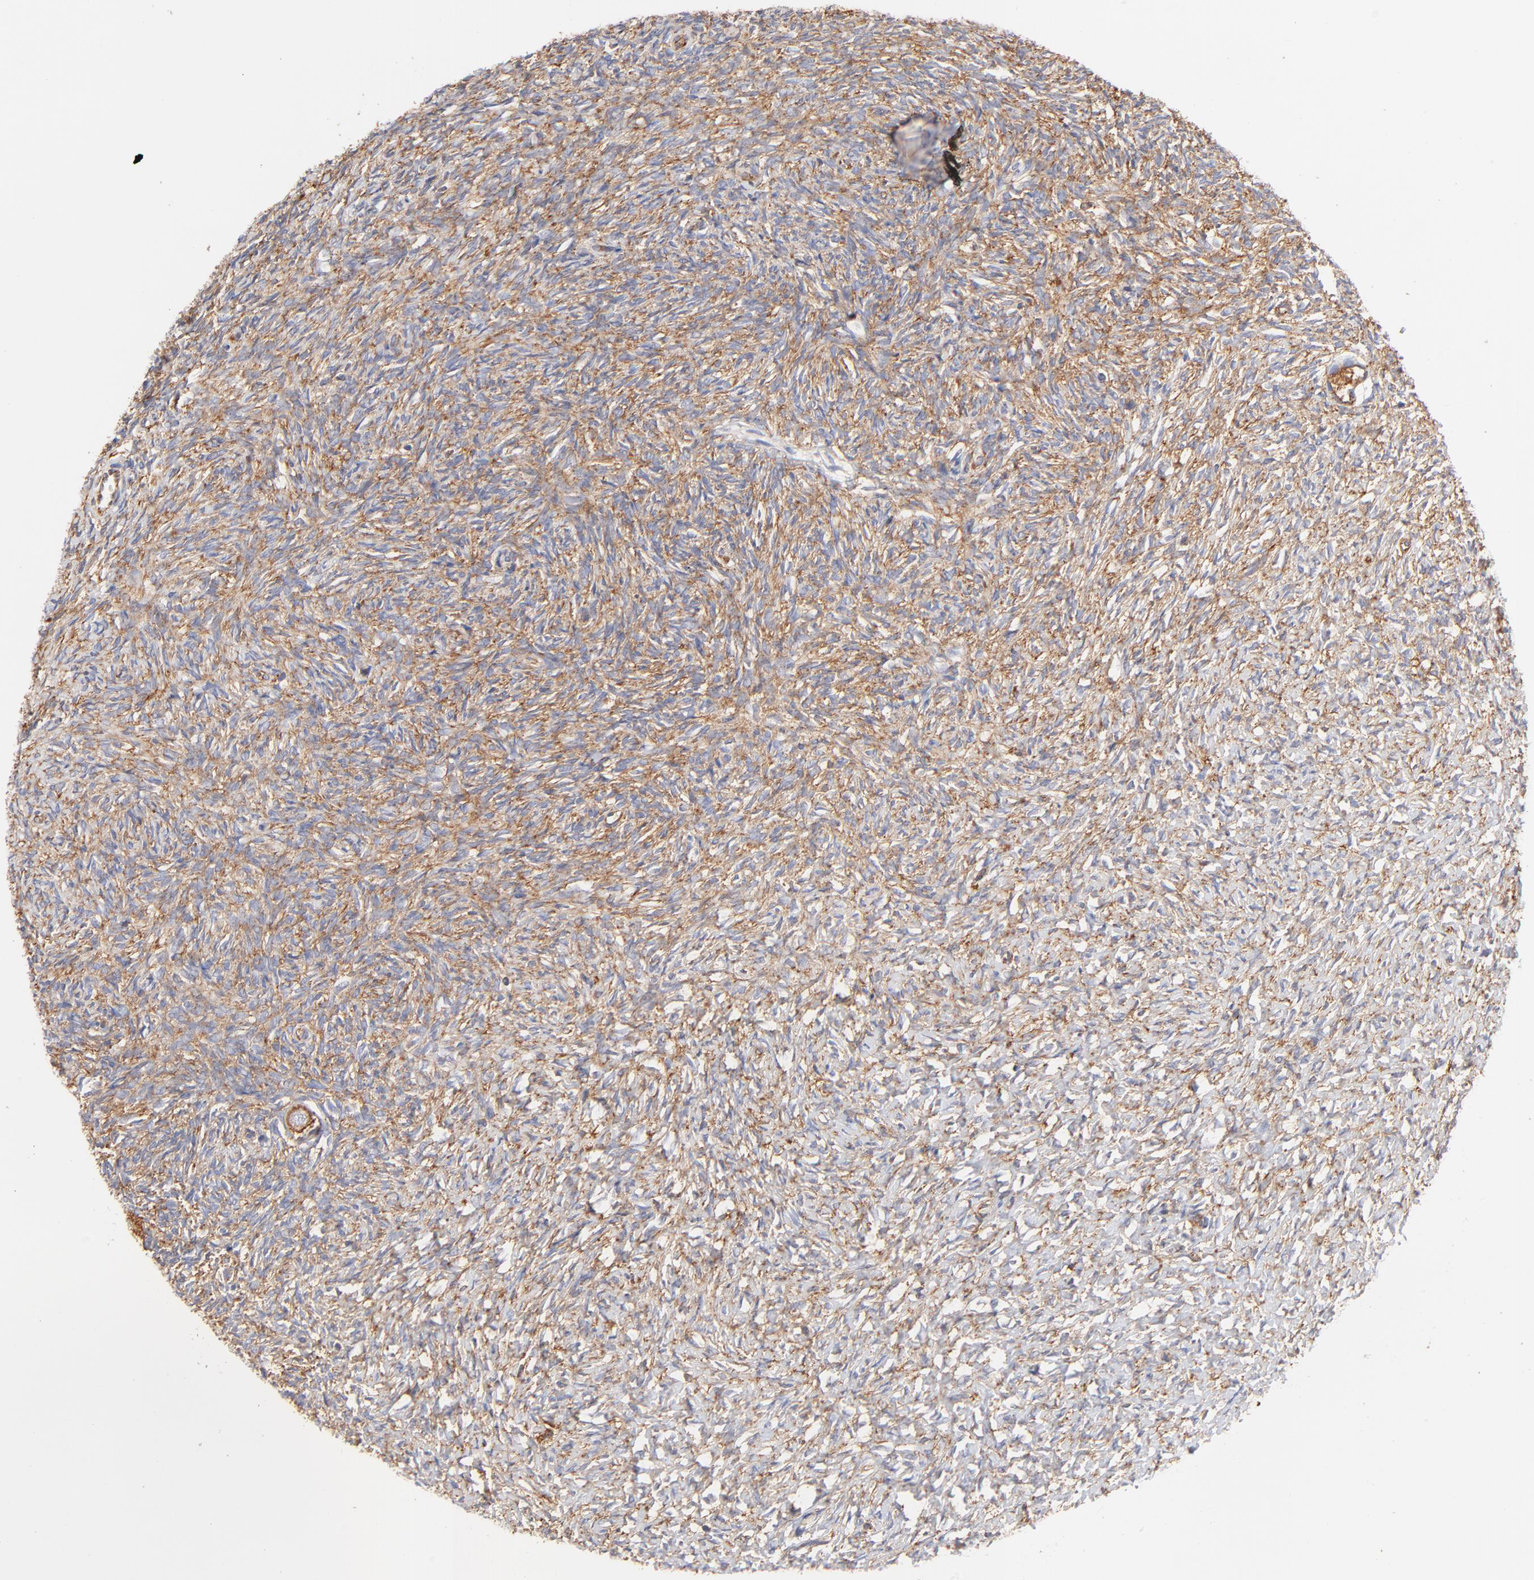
{"staining": {"intensity": "strong", "quantity": ">75%", "location": "cytoplasmic/membranous"}, "tissue": "ovary", "cell_type": "Follicle cells", "image_type": "normal", "snomed": [{"axis": "morphology", "description": "Normal tissue, NOS"}, {"axis": "topography", "description": "Ovary"}], "caption": "Ovary was stained to show a protein in brown. There is high levels of strong cytoplasmic/membranous staining in approximately >75% of follicle cells.", "gene": "RPL27", "patient": {"sex": "female", "age": 35}}